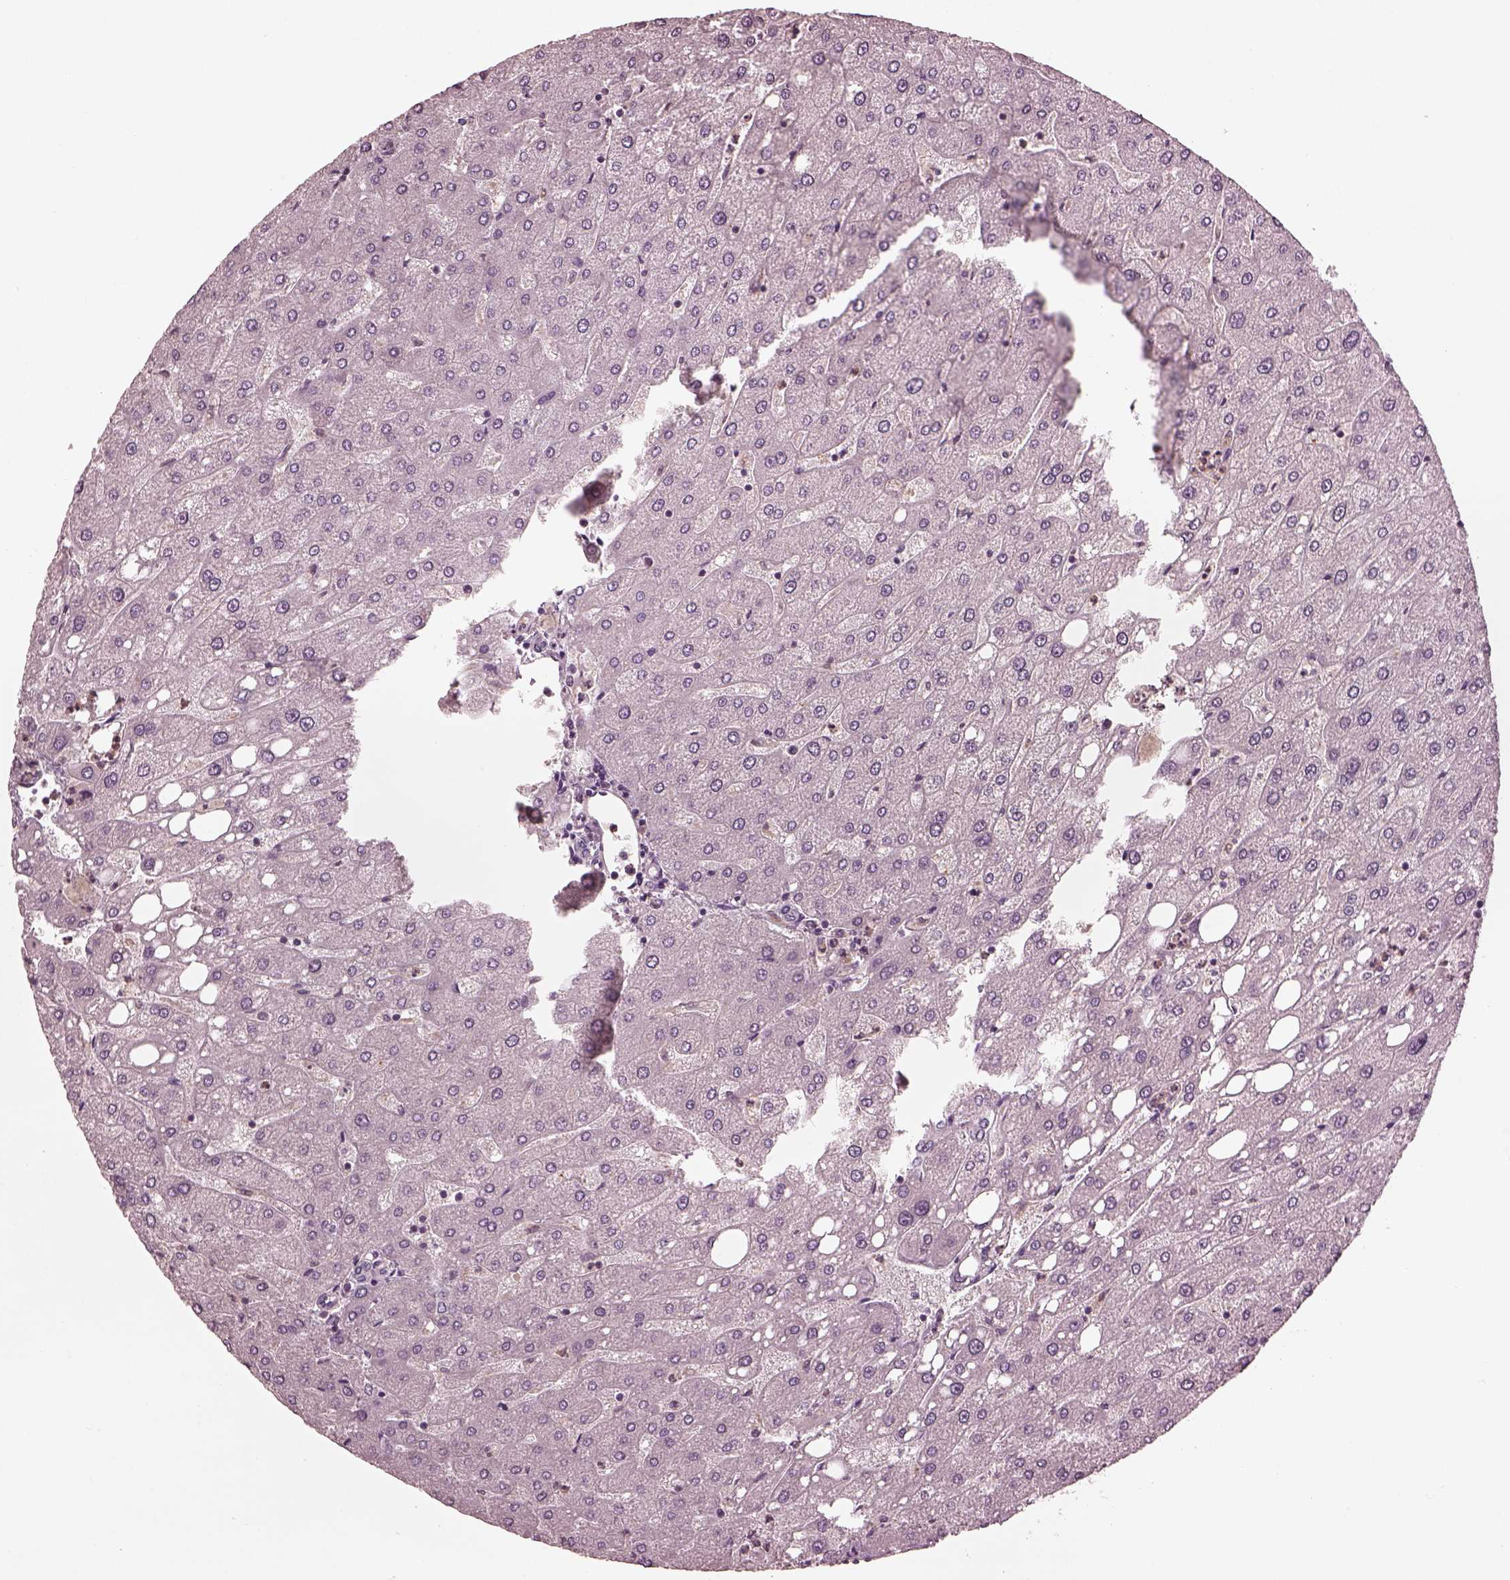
{"staining": {"intensity": "negative", "quantity": "none", "location": "none"}, "tissue": "liver", "cell_type": "Cholangiocytes", "image_type": "normal", "snomed": [{"axis": "morphology", "description": "Normal tissue, NOS"}, {"axis": "topography", "description": "Liver"}], "caption": "DAB immunohistochemical staining of normal liver demonstrates no significant expression in cholangiocytes. (DAB IHC with hematoxylin counter stain).", "gene": "PSTPIP2", "patient": {"sex": "male", "age": 67}}